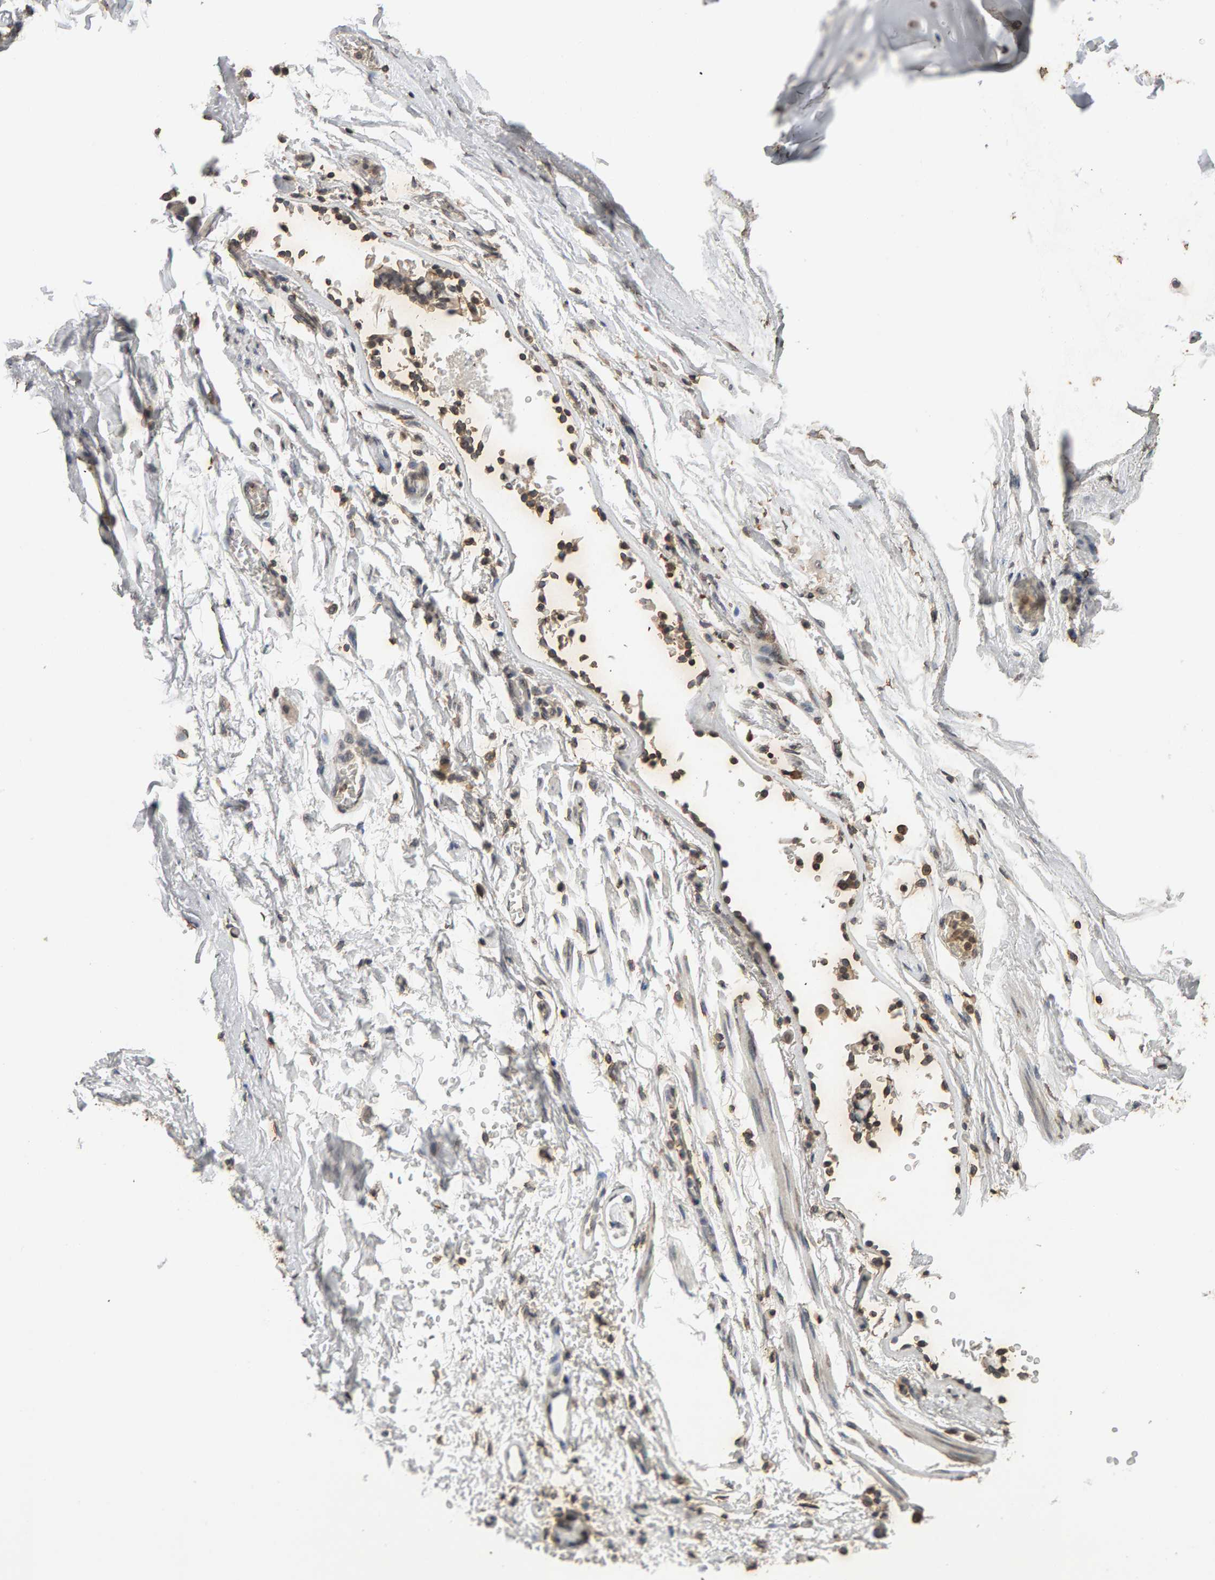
{"staining": {"intensity": "moderate", "quantity": "25%-75%", "location": "nuclear"}, "tissue": "adipose tissue", "cell_type": "Adipocytes", "image_type": "normal", "snomed": [{"axis": "morphology", "description": "Normal tissue, NOS"}, {"axis": "topography", "description": "Cartilage tissue"}, {"axis": "topography", "description": "Lung"}], "caption": "Protein expression analysis of normal adipose tissue shows moderate nuclear positivity in approximately 25%-75% of adipocytes. The staining was performed using DAB (3,3'-diaminobenzidine), with brown indicating positive protein expression. Nuclei are stained blue with hematoxylin.", "gene": "DNAJB5", "patient": {"sex": "female", "age": 77}}